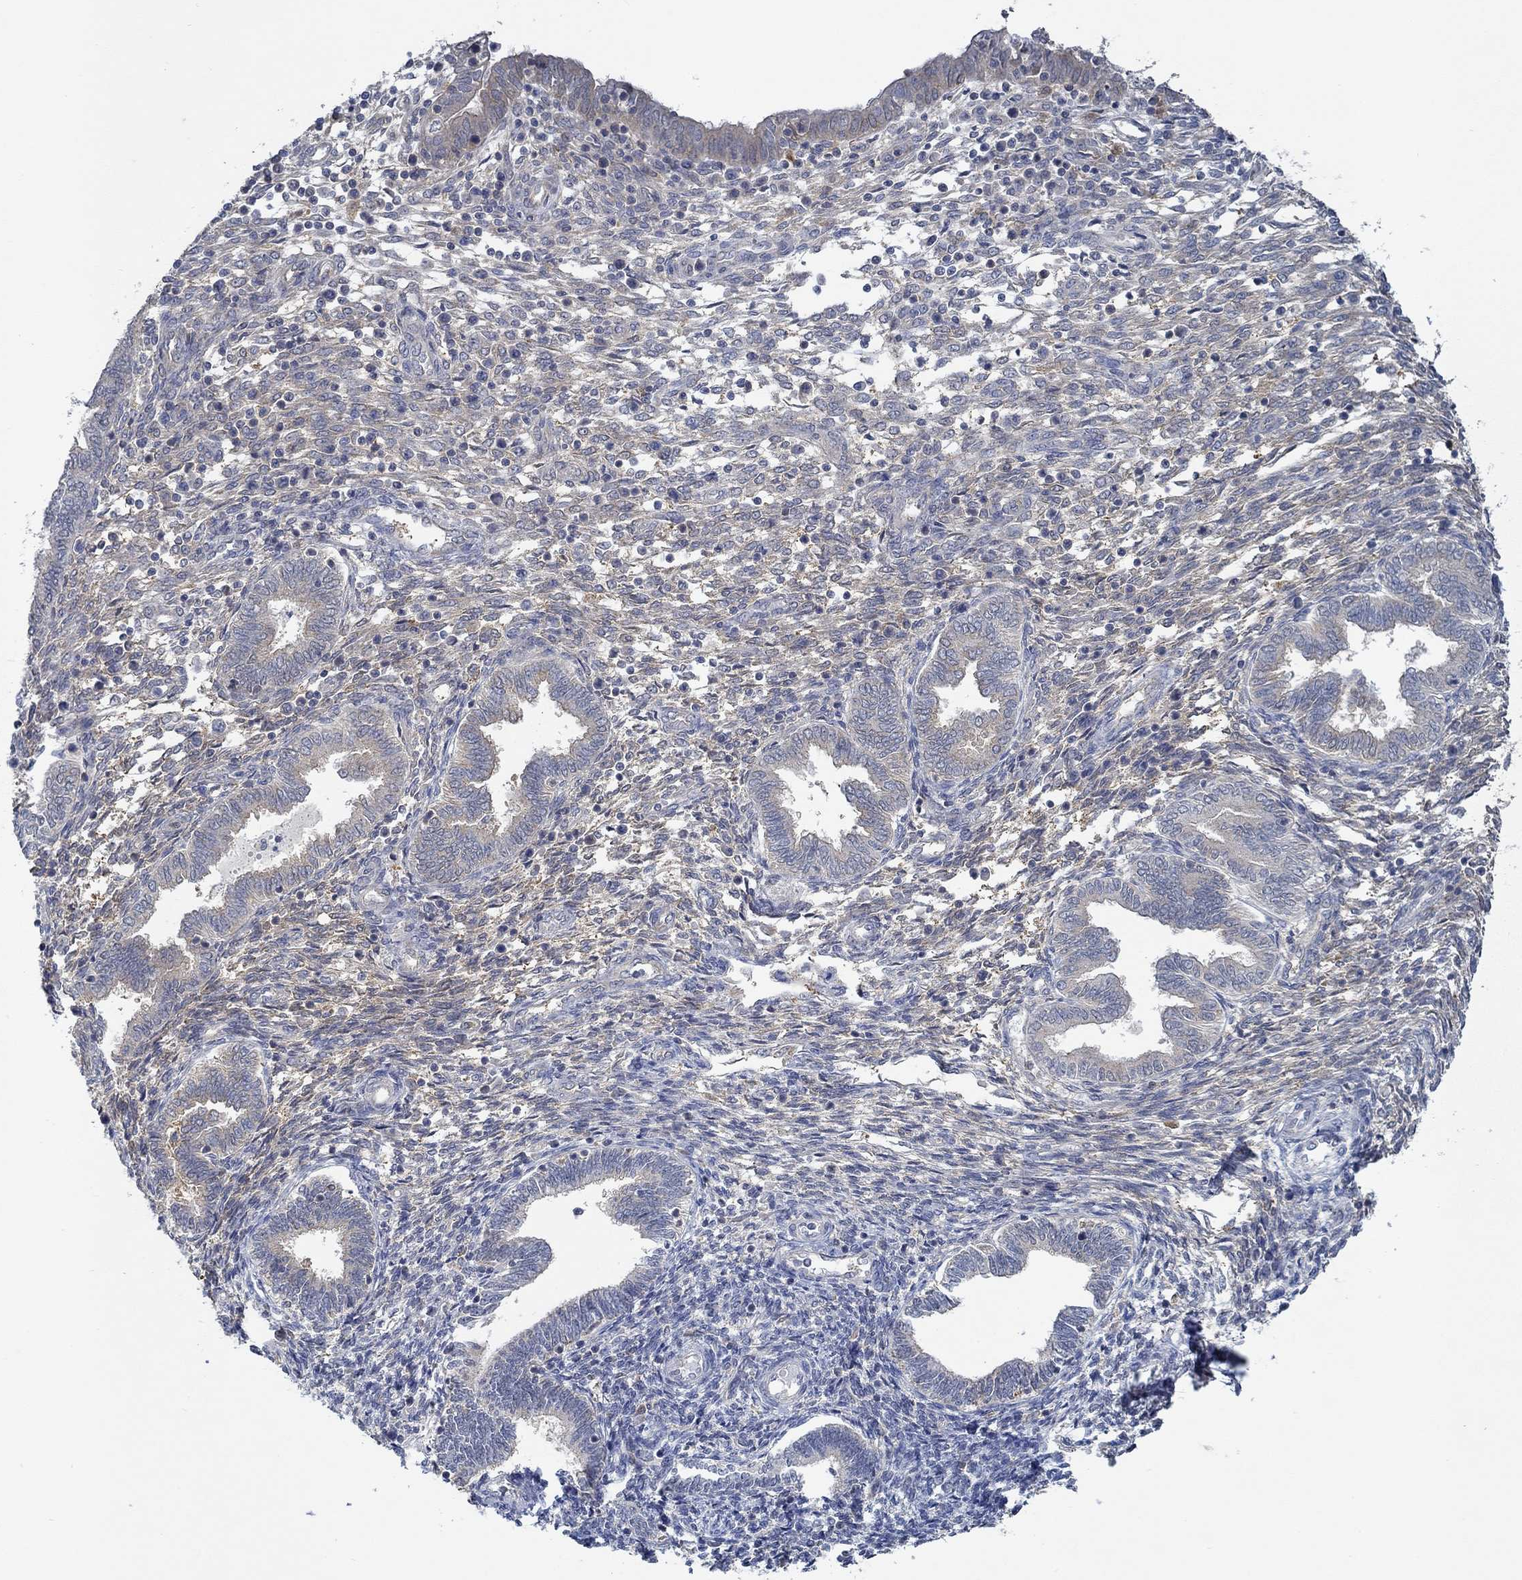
{"staining": {"intensity": "negative", "quantity": "none", "location": "none"}, "tissue": "endometrium", "cell_type": "Cells in endometrial stroma", "image_type": "normal", "snomed": [{"axis": "morphology", "description": "Normal tissue, NOS"}, {"axis": "topography", "description": "Endometrium"}], "caption": "A high-resolution micrograph shows immunohistochemistry staining of normal endometrium, which demonstrates no significant positivity in cells in endometrial stroma. (DAB (3,3'-diaminobenzidine) IHC visualized using brightfield microscopy, high magnification).", "gene": "MTHFR", "patient": {"sex": "female", "age": 42}}